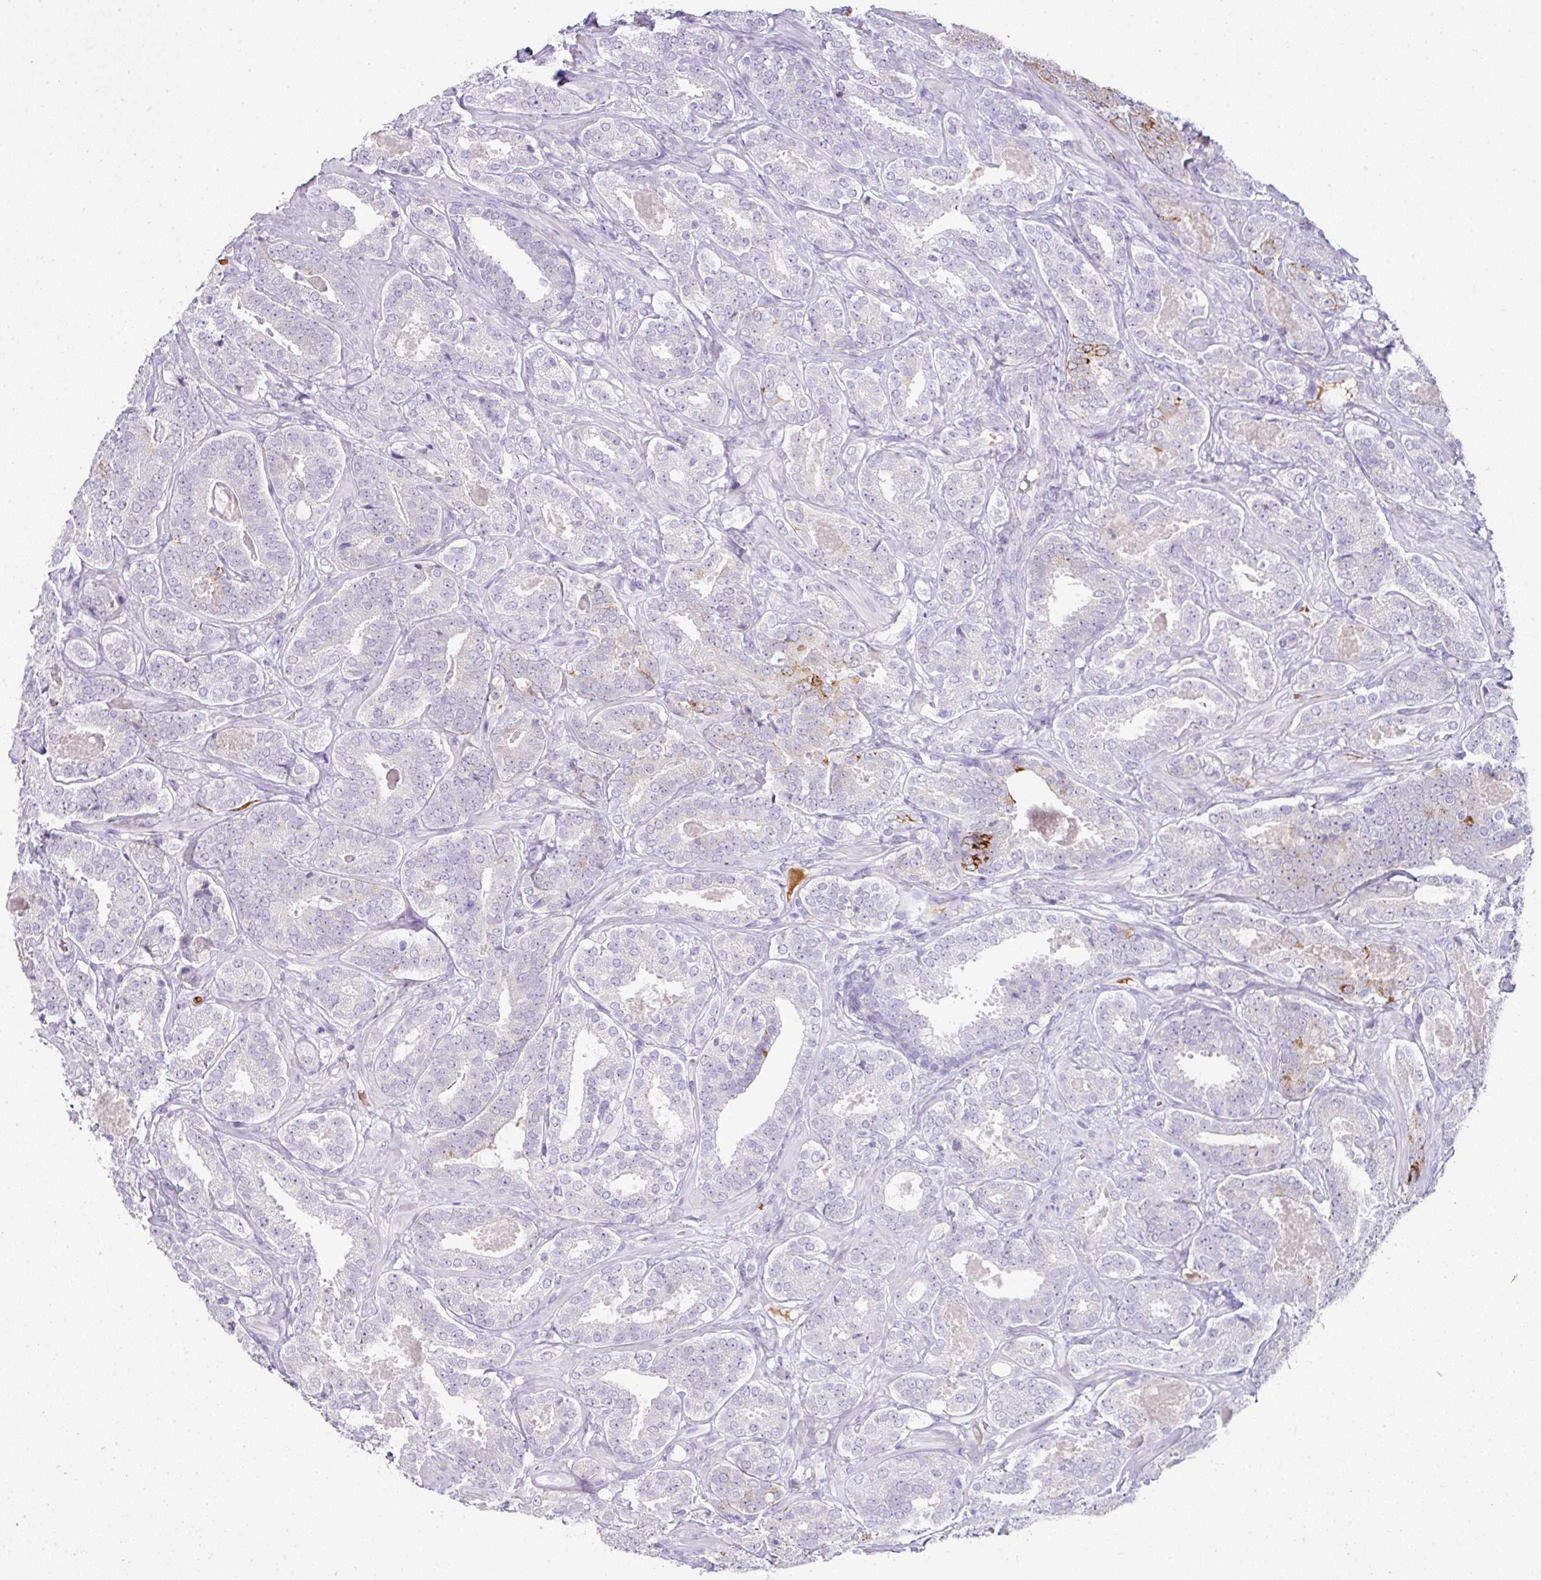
{"staining": {"intensity": "negative", "quantity": "none", "location": "none"}, "tissue": "prostate cancer", "cell_type": "Tumor cells", "image_type": "cancer", "snomed": [{"axis": "morphology", "description": "Adenocarcinoma, High grade"}, {"axis": "topography", "description": "Prostate"}], "caption": "Tumor cells show no significant staining in prostate cancer.", "gene": "FGF17", "patient": {"sex": "male", "age": 65}}